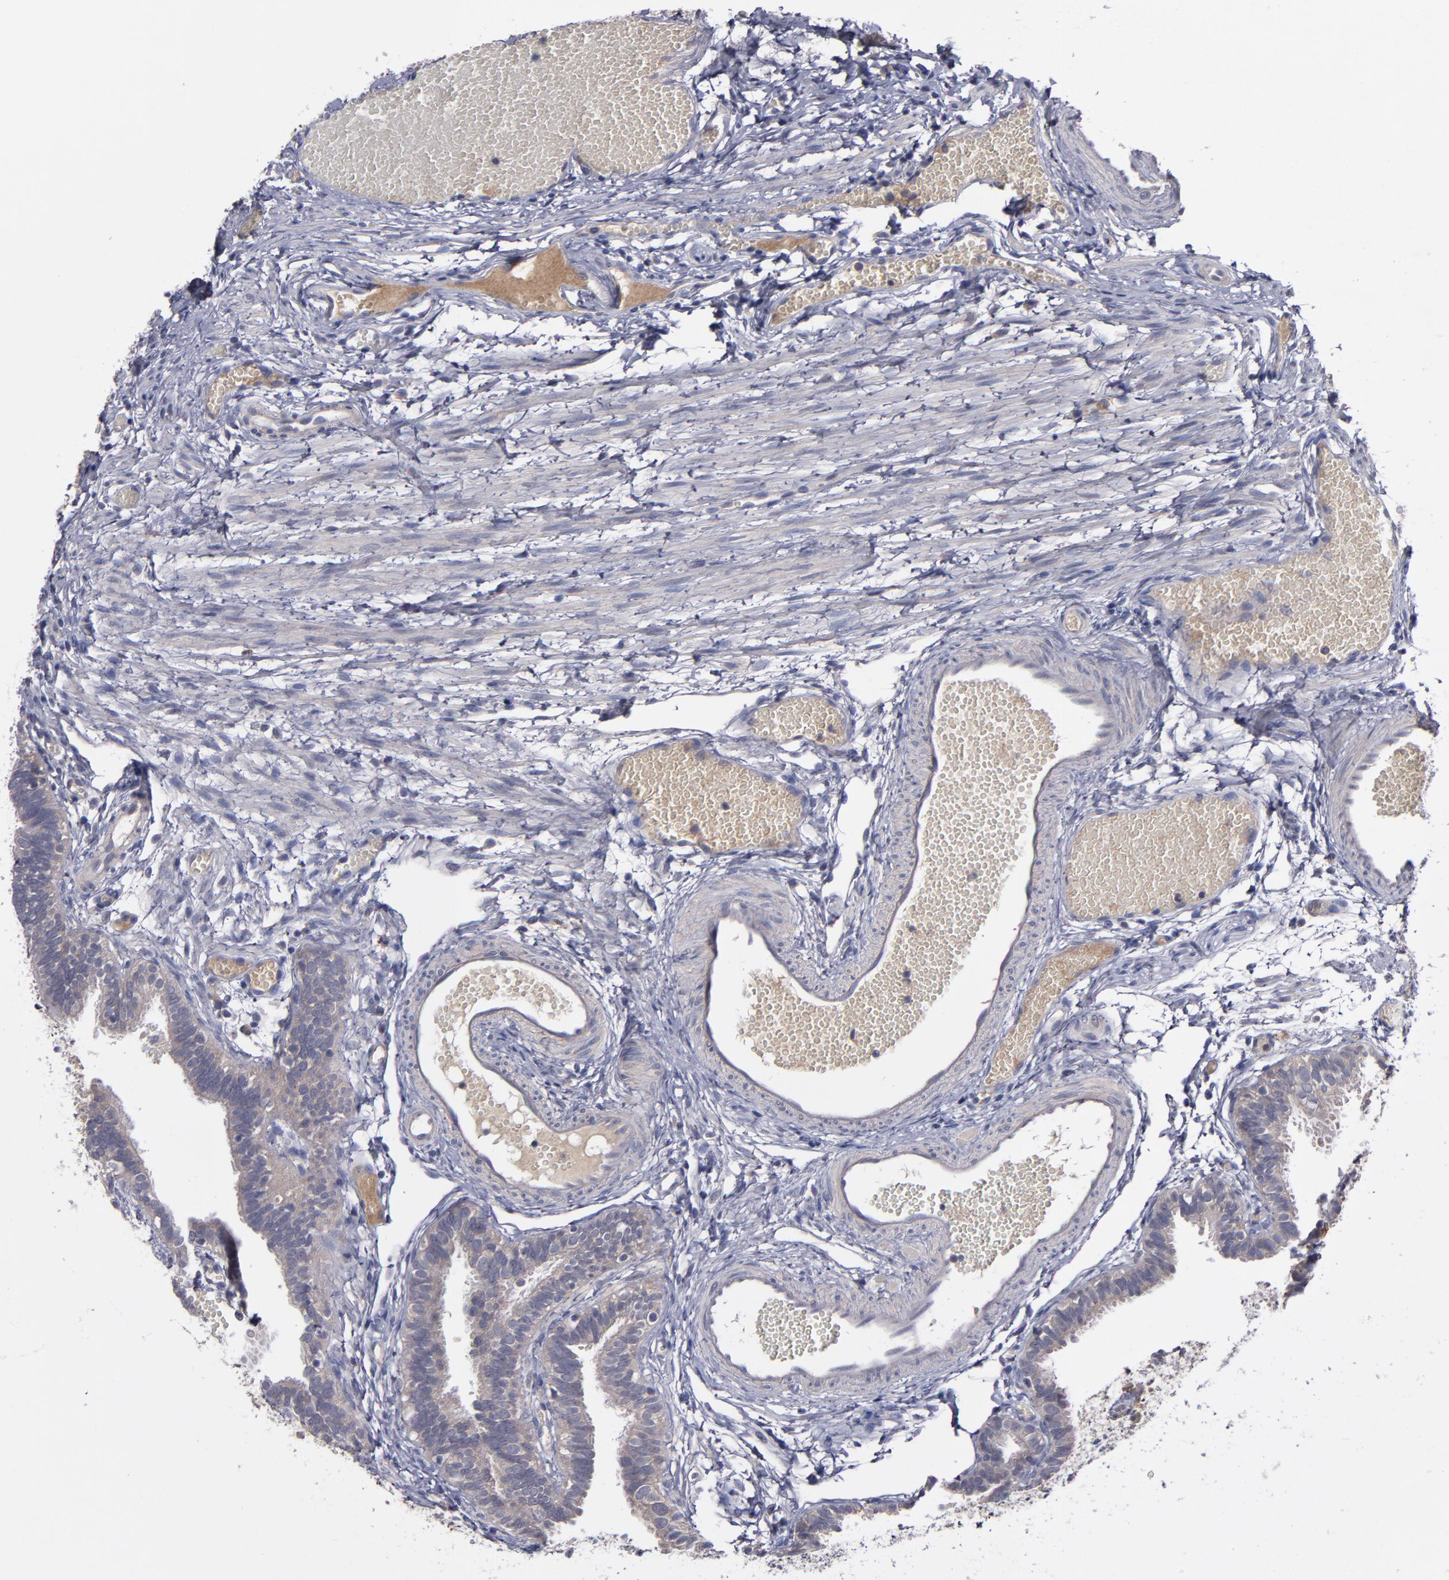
{"staining": {"intensity": "weak", "quantity": ">75%", "location": "cytoplasmic/membranous"}, "tissue": "fallopian tube", "cell_type": "Glandular cells", "image_type": "normal", "snomed": [{"axis": "morphology", "description": "Normal tissue, NOS"}, {"axis": "topography", "description": "Fallopian tube"}], "caption": "Immunohistochemical staining of unremarkable human fallopian tube displays low levels of weak cytoplasmic/membranous positivity in about >75% of glandular cells.", "gene": "MMP11", "patient": {"sex": "female", "age": 29}}